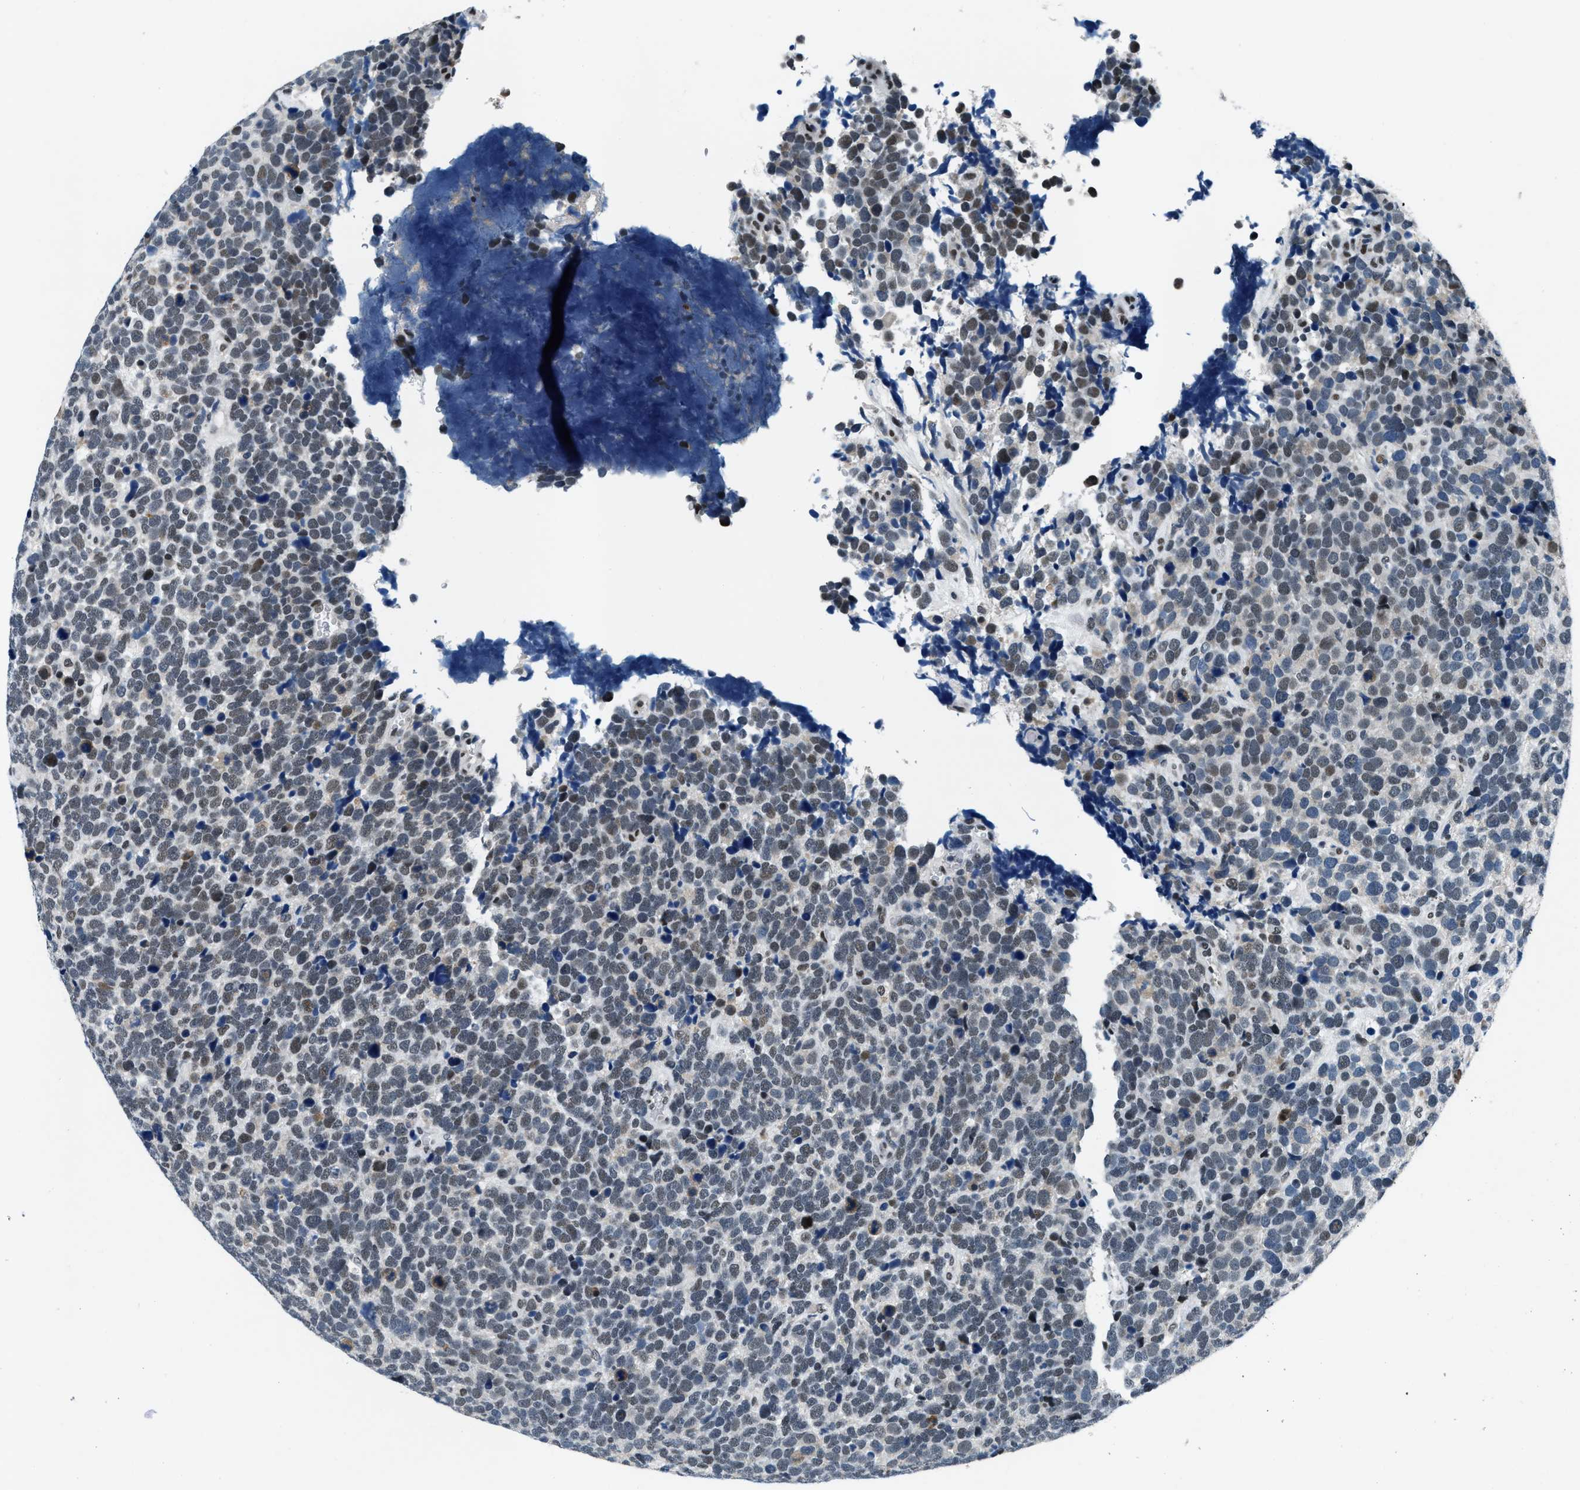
{"staining": {"intensity": "weak", "quantity": "25%-75%", "location": "nuclear"}, "tissue": "urothelial cancer", "cell_type": "Tumor cells", "image_type": "cancer", "snomed": [{"axis": "morphology", "description": "Urothelial carcinoma, High grade"}, {"axis": "topography", "description": "Urinary bladder"}], "caption": "IHC staining of urothelial carcinoma (high-grade), which shows low levels of weak nuclear positivity in approximately 25%-75% of tumor cells indicating weak nuclear protein positivity. The staining was performed using DAB (brown) for protein detection and nuclei were counterstained in hematoxylin (blue).", "gene": "ATF2", "patient": {"sex": "female", "age": 82}}